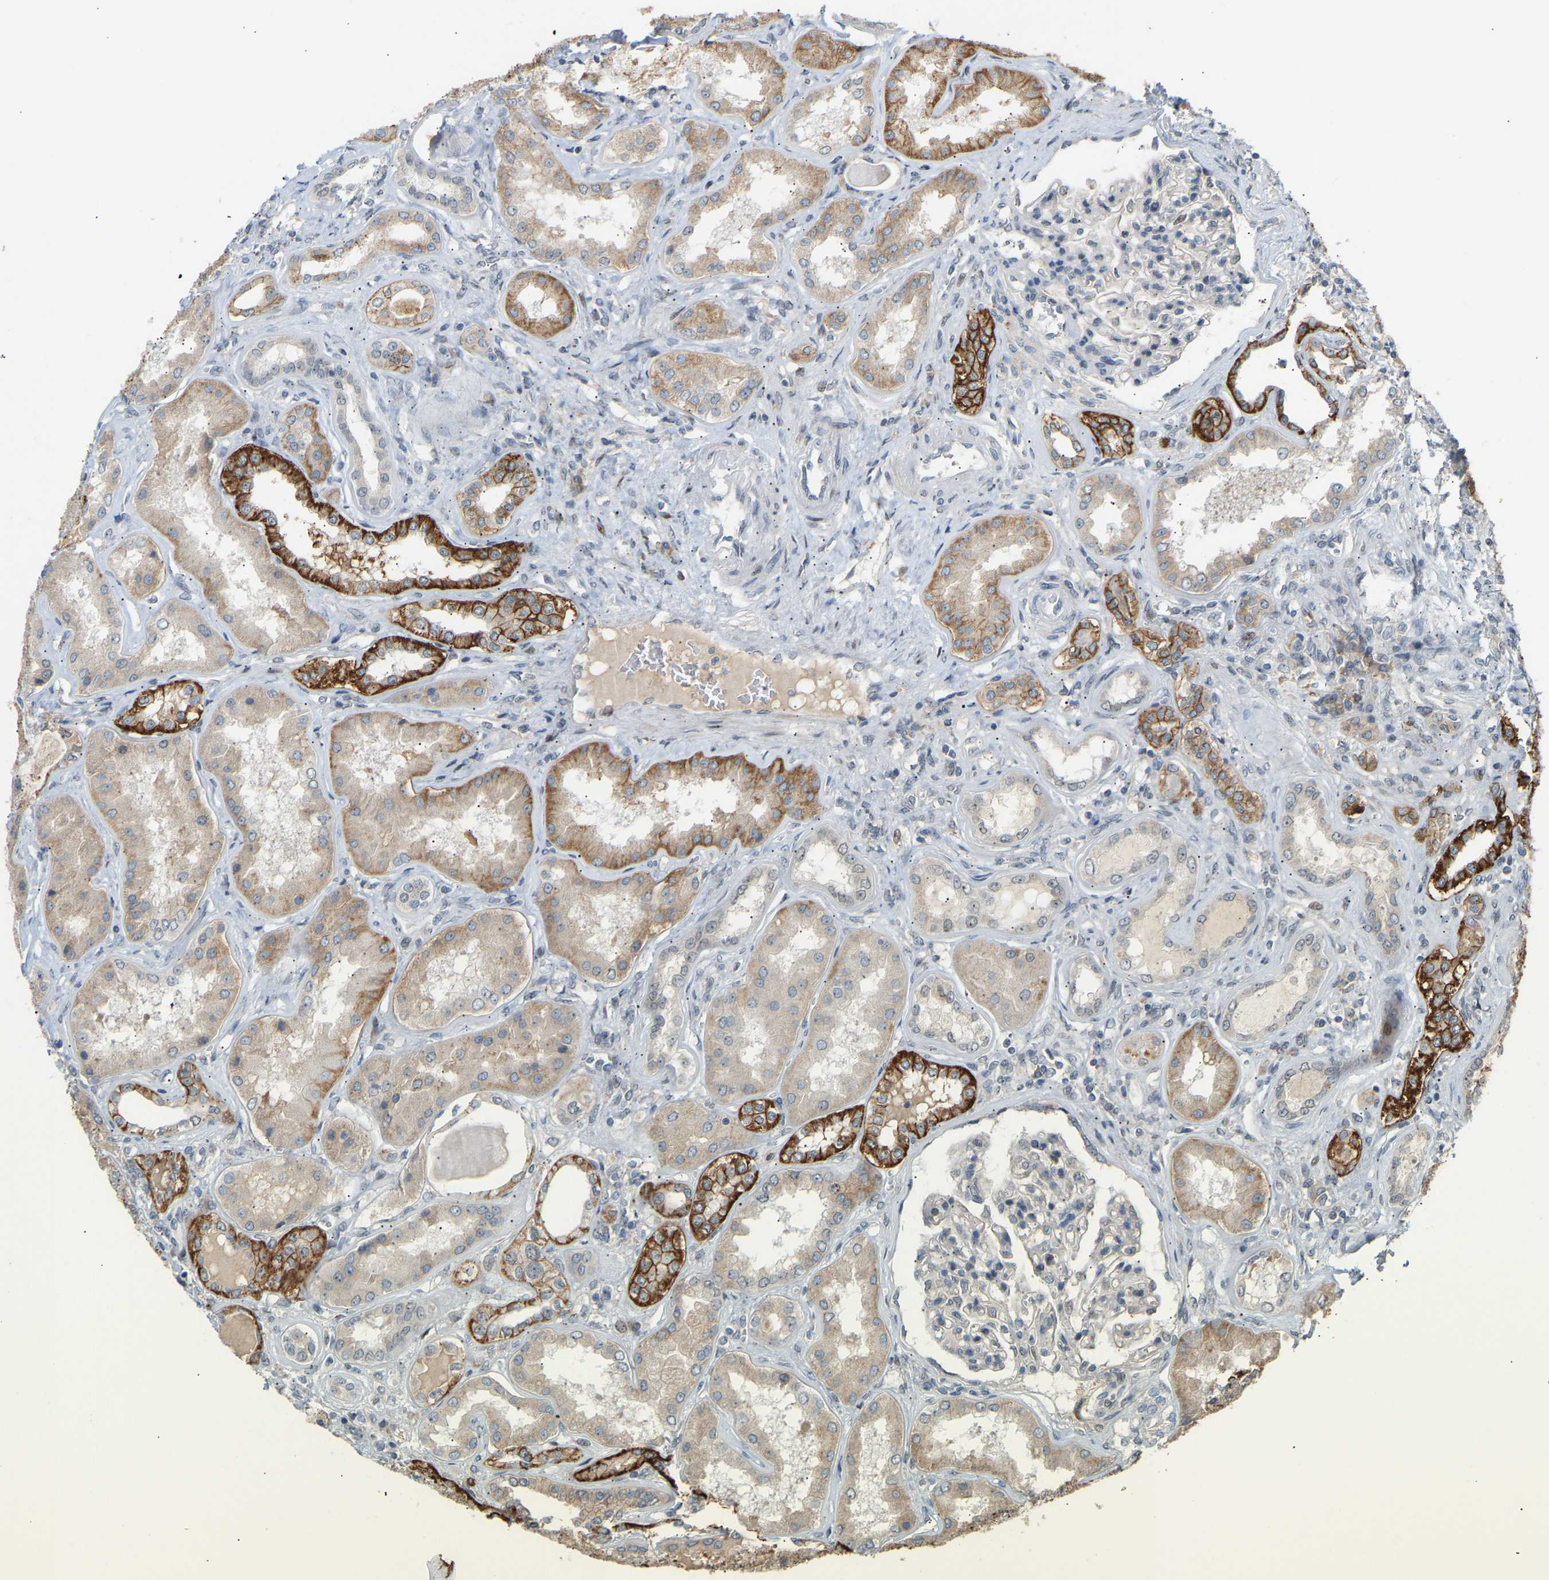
{"staining": {"intensity": "negative", "quantity": "none", "location": "none"}, "tissue": "kidney", "cell_type": "Cells in glomeruli", "image_type": "normal", "snomed": [{"axis": "morphology", "description": "Normal tissue, NOS"}, {"axis": "topography", "description": "Kidney"}], "caption": "This is an immunohistochemistry (IHC) photomicrograph of unremarkable kidney. There is no expression in cells in glomeruli.", "gene": "PTPN4", "patient": {"sex": "female", "age": 56}}